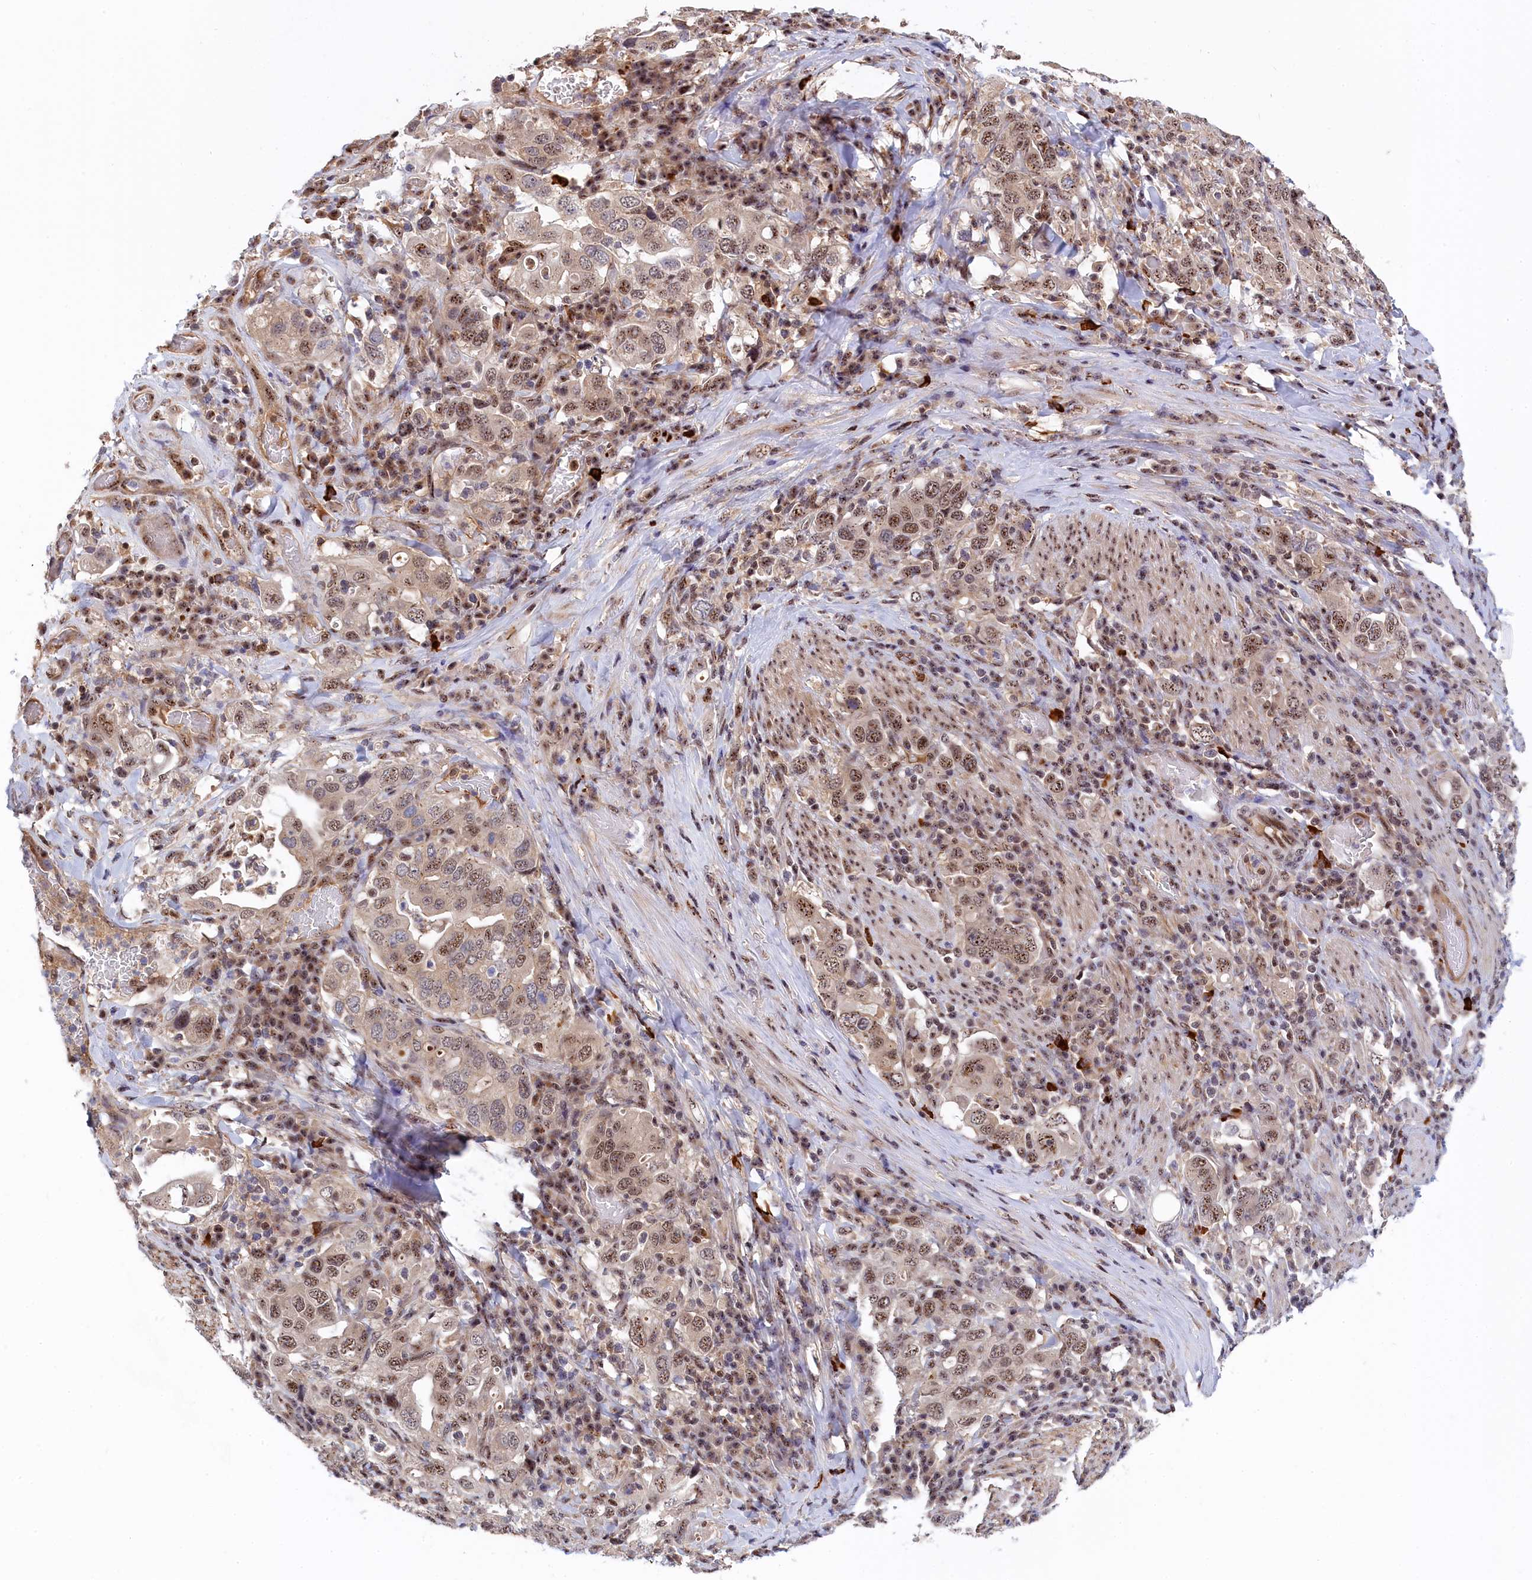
{"staining": {"intensity": "moderate", "quantity": ">75%", "location": "nuclear"}, "tissue": "stomach cancer", "cell_type": "Tumor cells", "image_type": "cancer", "snomed": [{"axis": "morphology", "description": "Adenocarcinoma, NOS"}, {"axis": "topography", "description": "Stomach, upper"}], "caption": "Immunohistochemistry (IHC) (DAB (3,3'-diaminobenzidine)) staining of human adenocarcinoma (stomach) exhibits moderate nuclear protein positivity in approximately >75% of tumor cells.", "gene": "TAB1", "patient": {"sex": "male", "age": 62}}